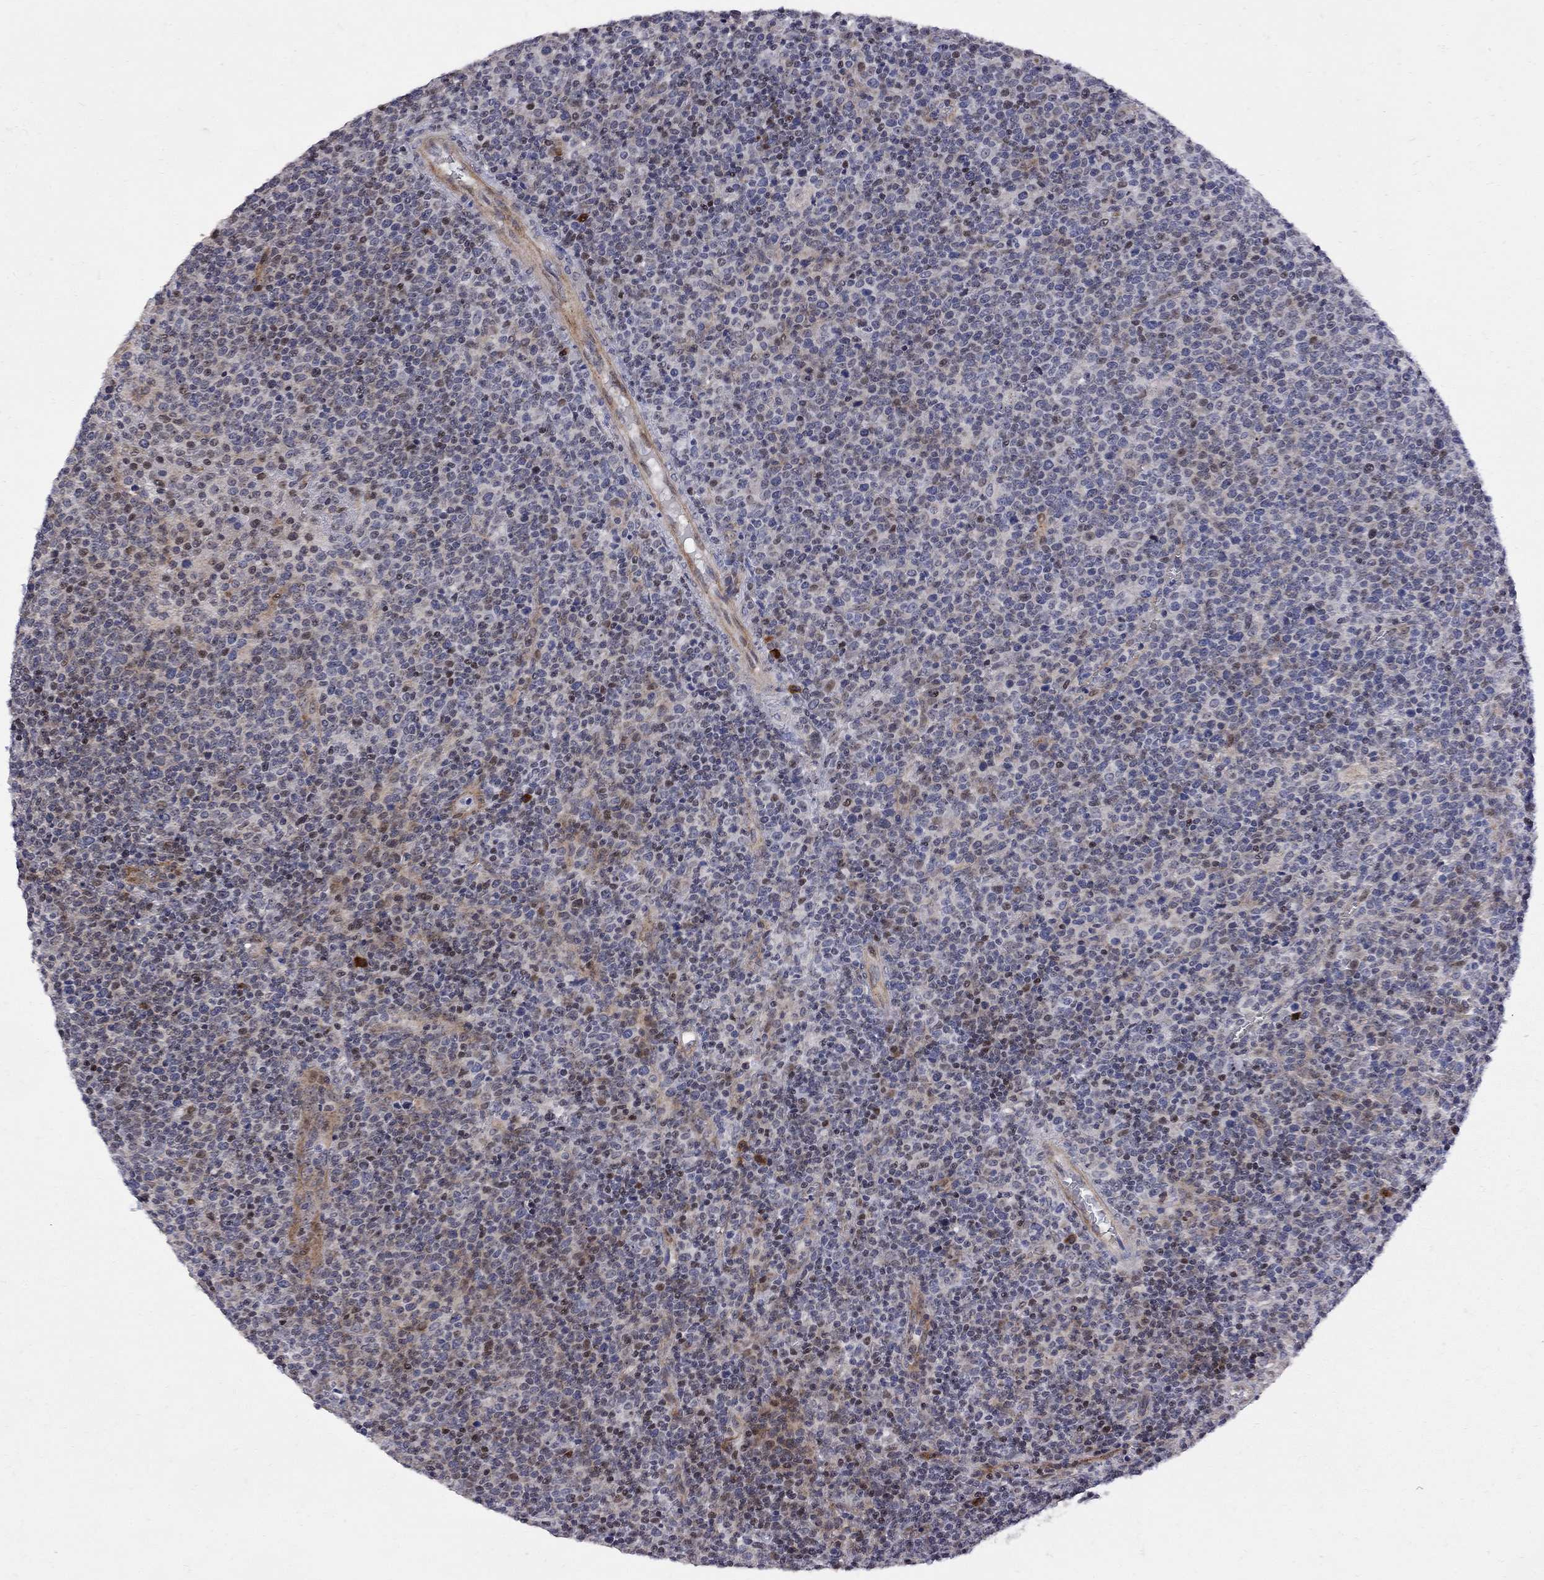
{"staining": {"intensity": "moderate", "quantity": "<25%", "location": "nuclear"}, "tissue": "lymphoma", "cell_type": "Tumor cells", "image_type": "cancer", "snomed": [{"axis": "morphology", "description": "Malignant lymphoma, non-Hodgkin's type, High grade"}, {"axis": "topography", "description": "Lymph node"}], "caption": "A high-resolution image shows immunohistochemistry (IHC) staining of lymphoma, which displays moderate nuclear expression in approximately <25% of tumor cells.", "gene": "DHX33", "patient": {"sex": "male", "age": 61}}